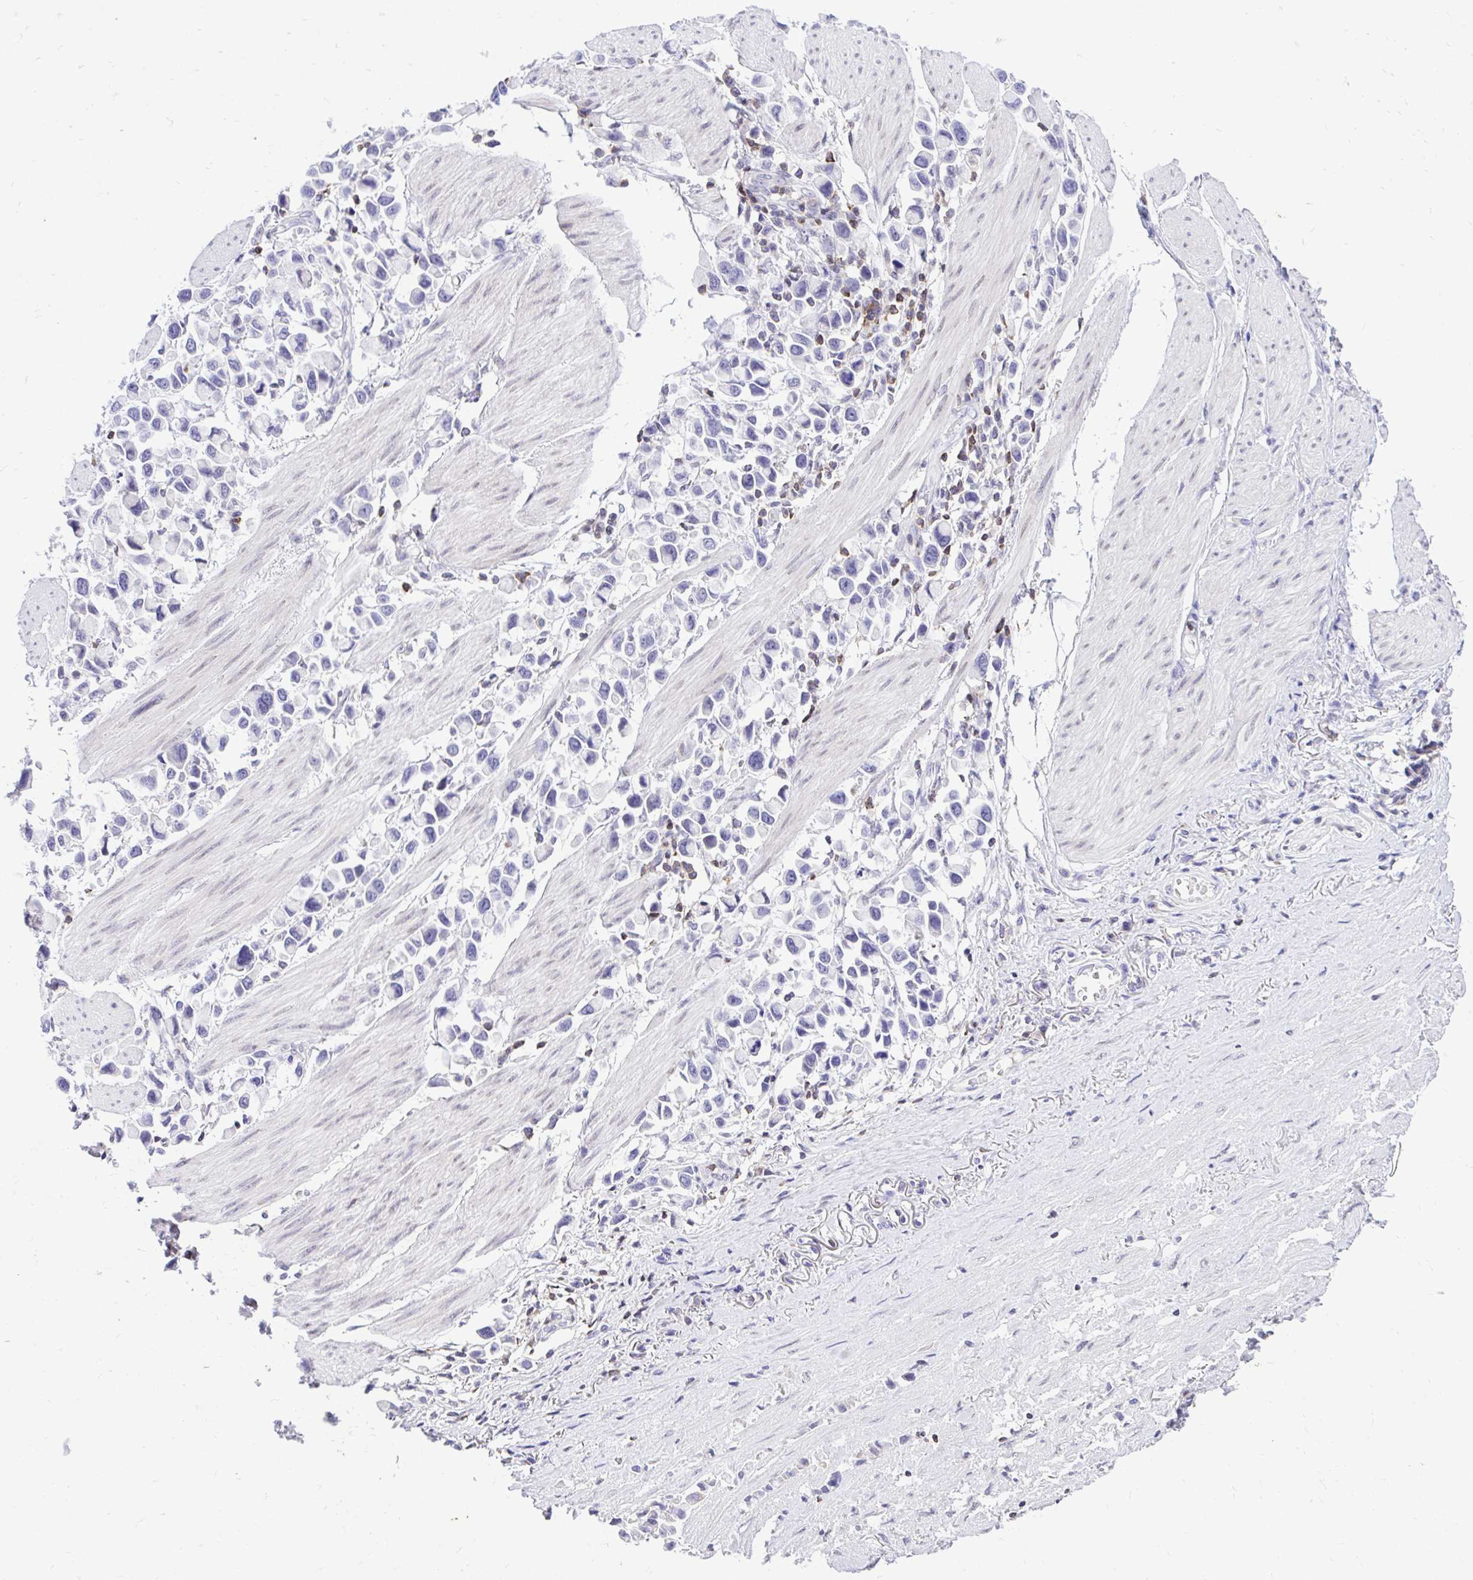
{"staining": {"intensity": "negative", "quantity": "none", "location": "none"}, "tissue": "stomach cancer", "cell_type": "Tumor cells", "image_type": "cancer", "snomed": [{"axis": "morphology", "description": "Adenocarcinoma, NOS"}, {"axis": "topography", "description": "Stomach"}], "caption": "Immunohistochemistry photomicrograph of neoplastic tissue: stomach adenocarcinoma stained with DAB (3,3'-diaminobenzidine) displays no significant protein positivity in tumor cells.", "gene": "CXCL8", "patient": {"sex": "female", "age": 81}}